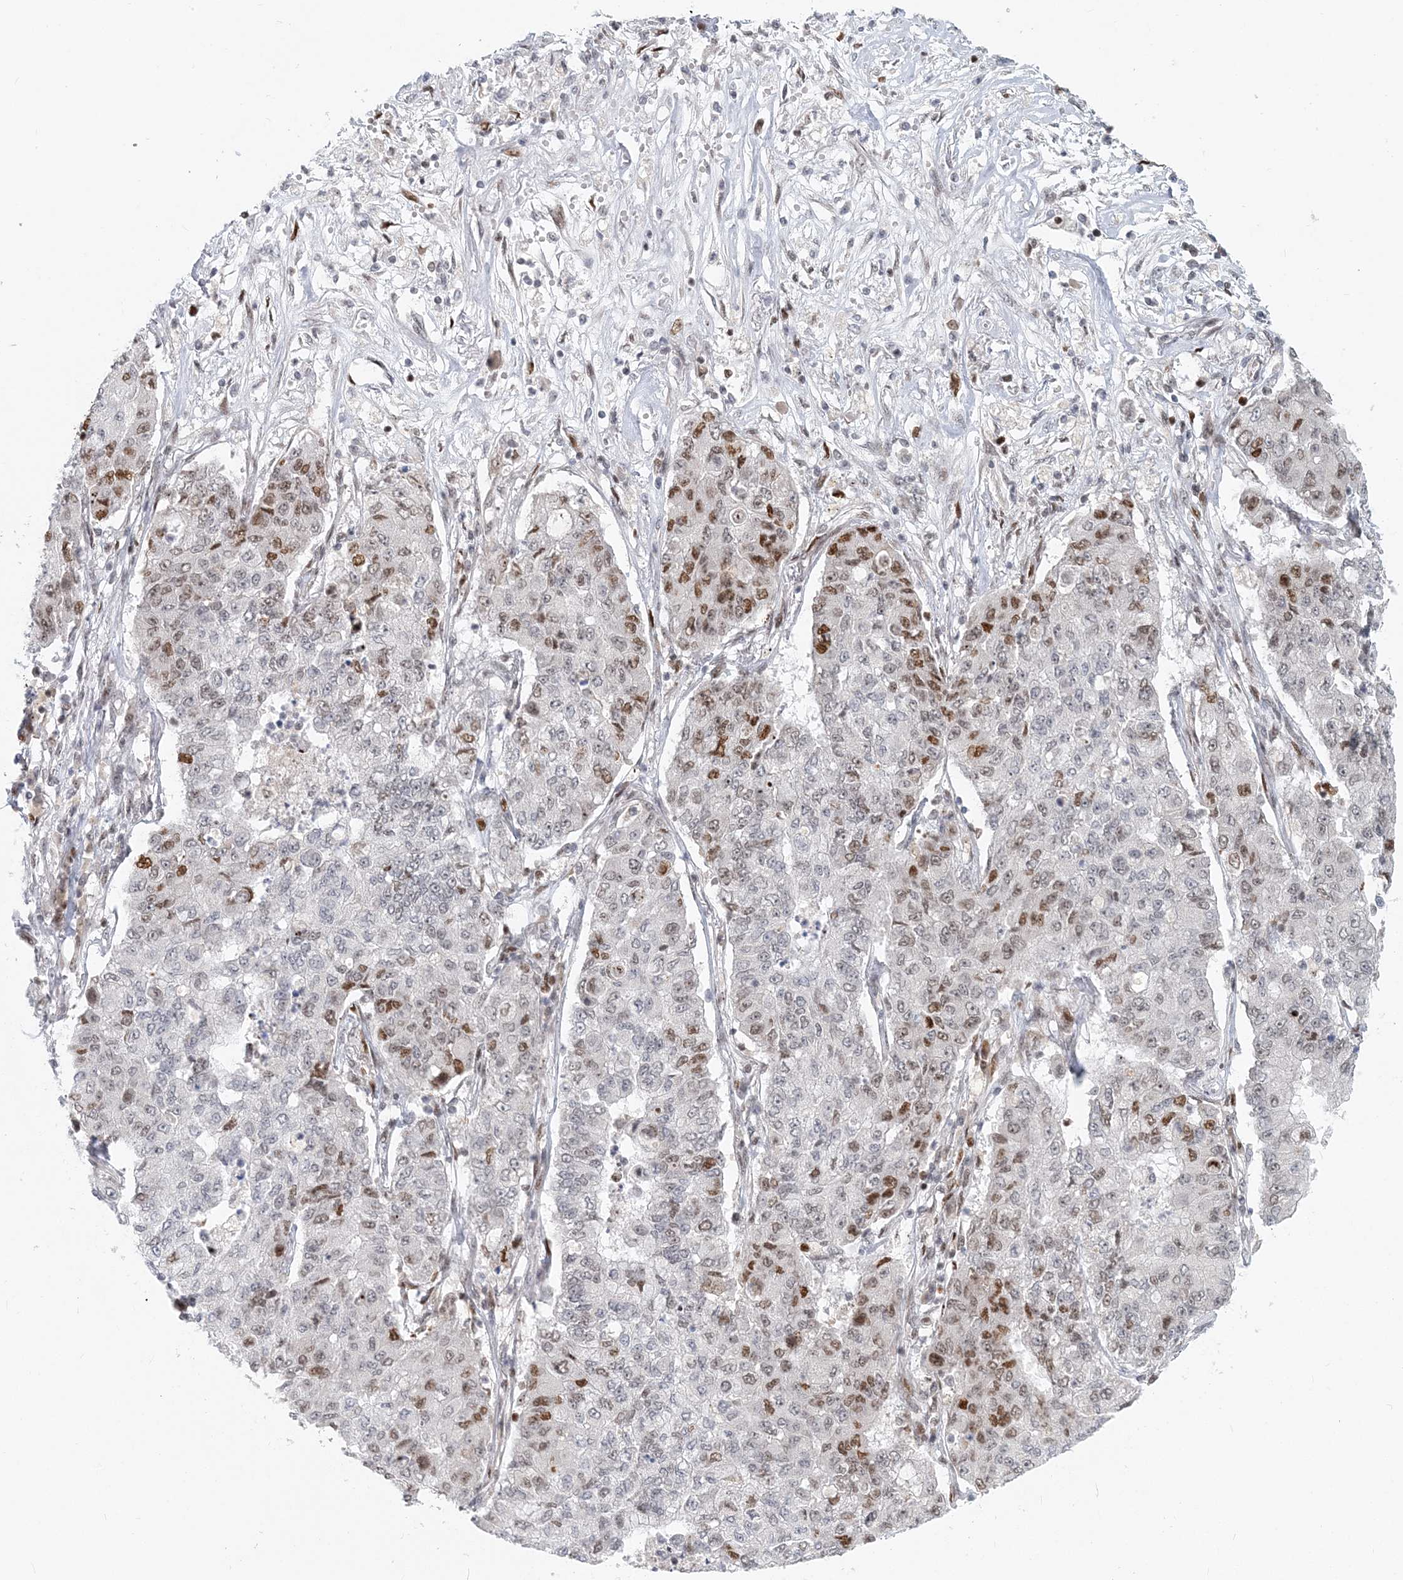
{"staining": {"intensity": "moderate", "quantity": "<25%", "location": "nuclear"}, "tissue": "lung cancer", "cell_type": "Tumor cells", "image_type": "cancer", "snomed": [{"axis": "morphology", "description": "Squamous cell carcinoma, NOS"}, {"axis": "topography", "description": "Lung"}], "caption": "Lung cancer stained with a brown dye shows moderate nuclear positive staining in approximately <25% of tumor cells.", "gene": "BAZ1B", "patient": {"sex": "male", "age": 74}}